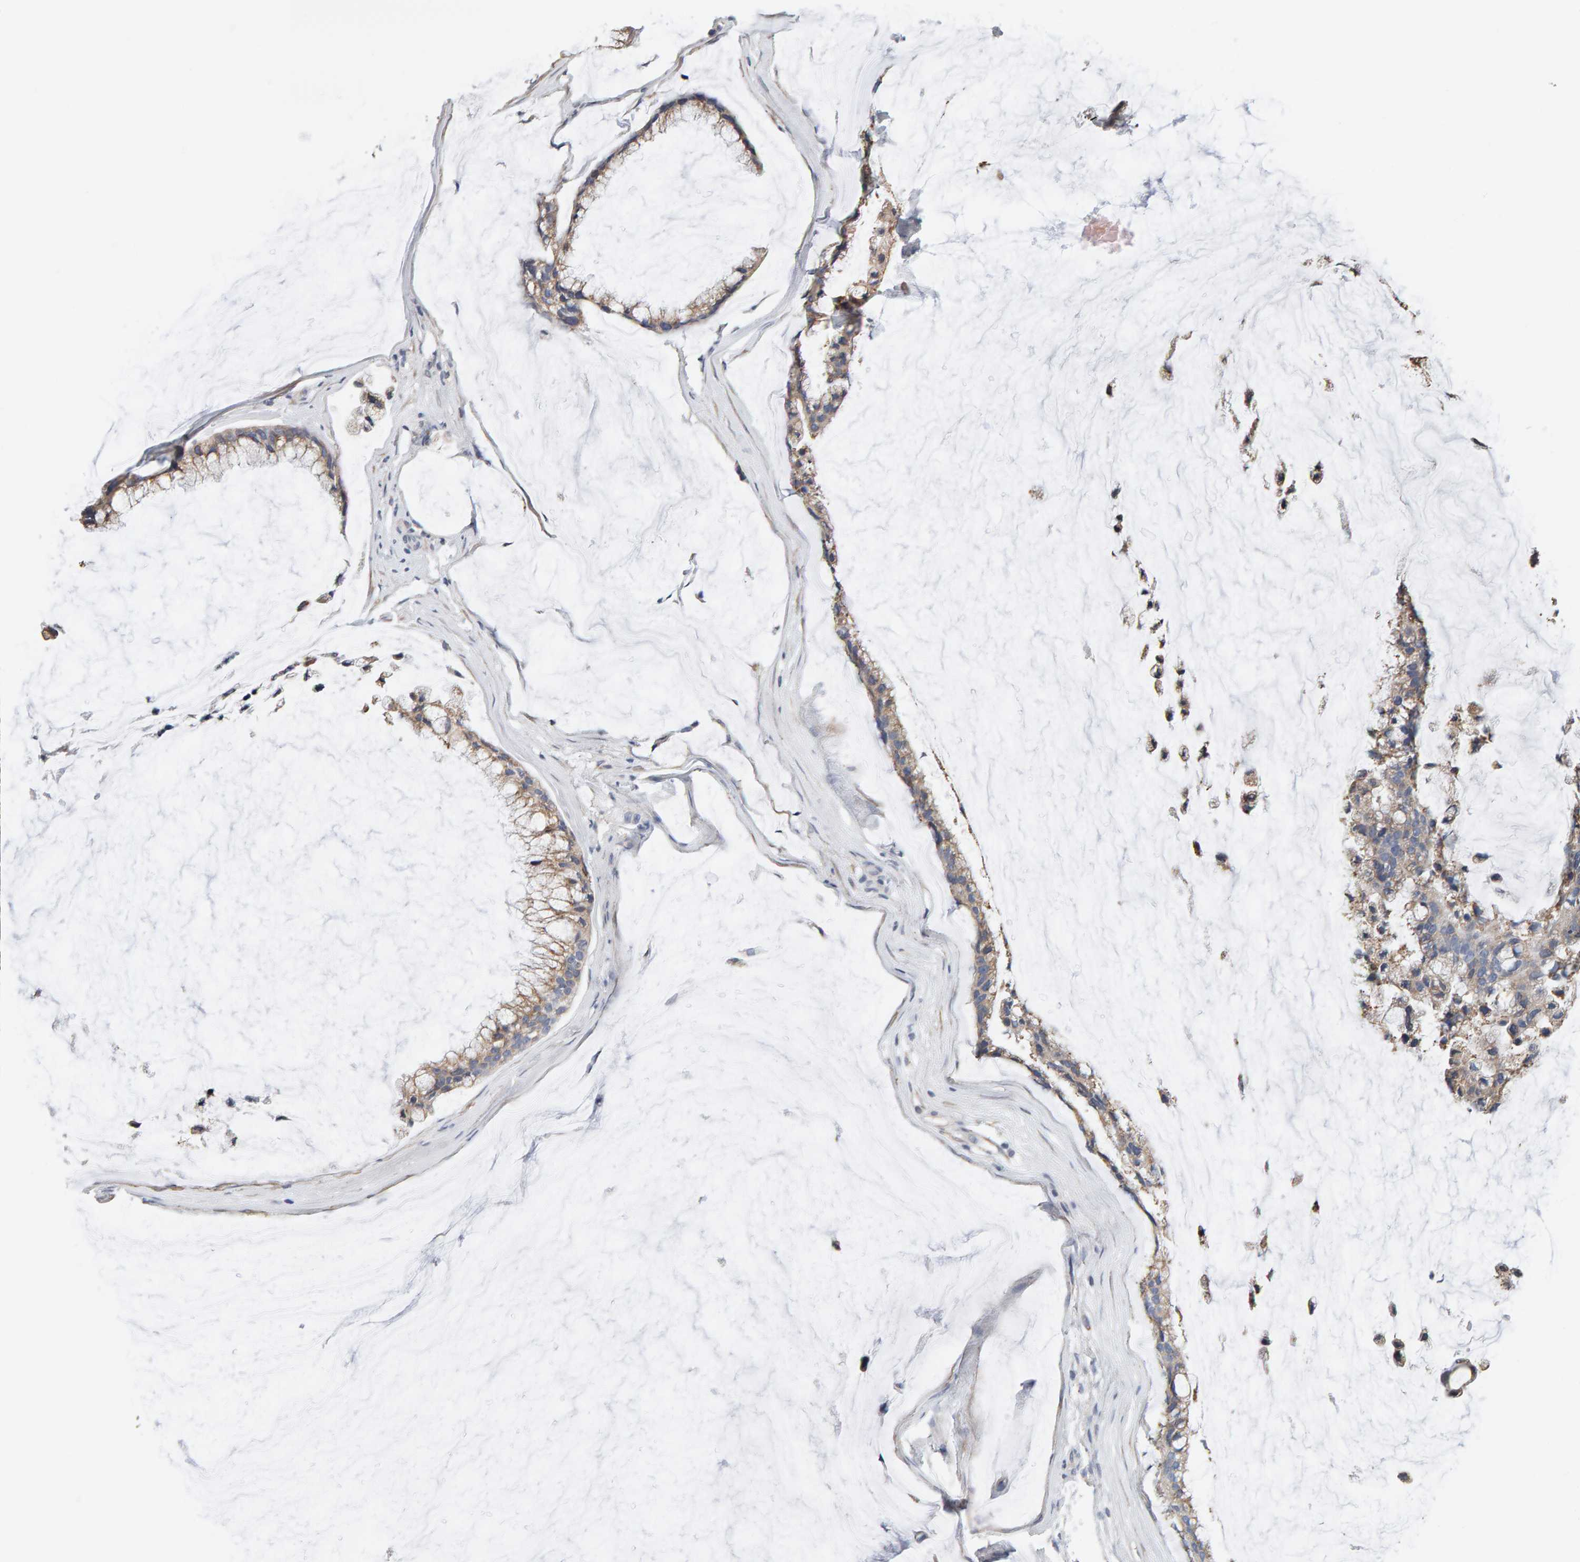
{"staining": {"intensity": "weak", "quantity": ">75%", "location": "cytoplasmic/membranous"}, "tissue": "ovarian cancer", "cell_type": "Tumor cells", "image_type": "cancer", "snomed": [{"axis": "morphology", "description": "Cystadenocarcinoma, mucinous, NOS"}, {"axis": "topography", "description": "Ovary"}], "caption": "Tumor cells exhibit weak cytoplasmic/membranous expression in about >75% of cells in ovarian cancer. (DAB IHC, brown staining for protein, blue staining for nuclei).", "gene": "ADHFE1", "patient": {"sex": "female", "age": 39}}